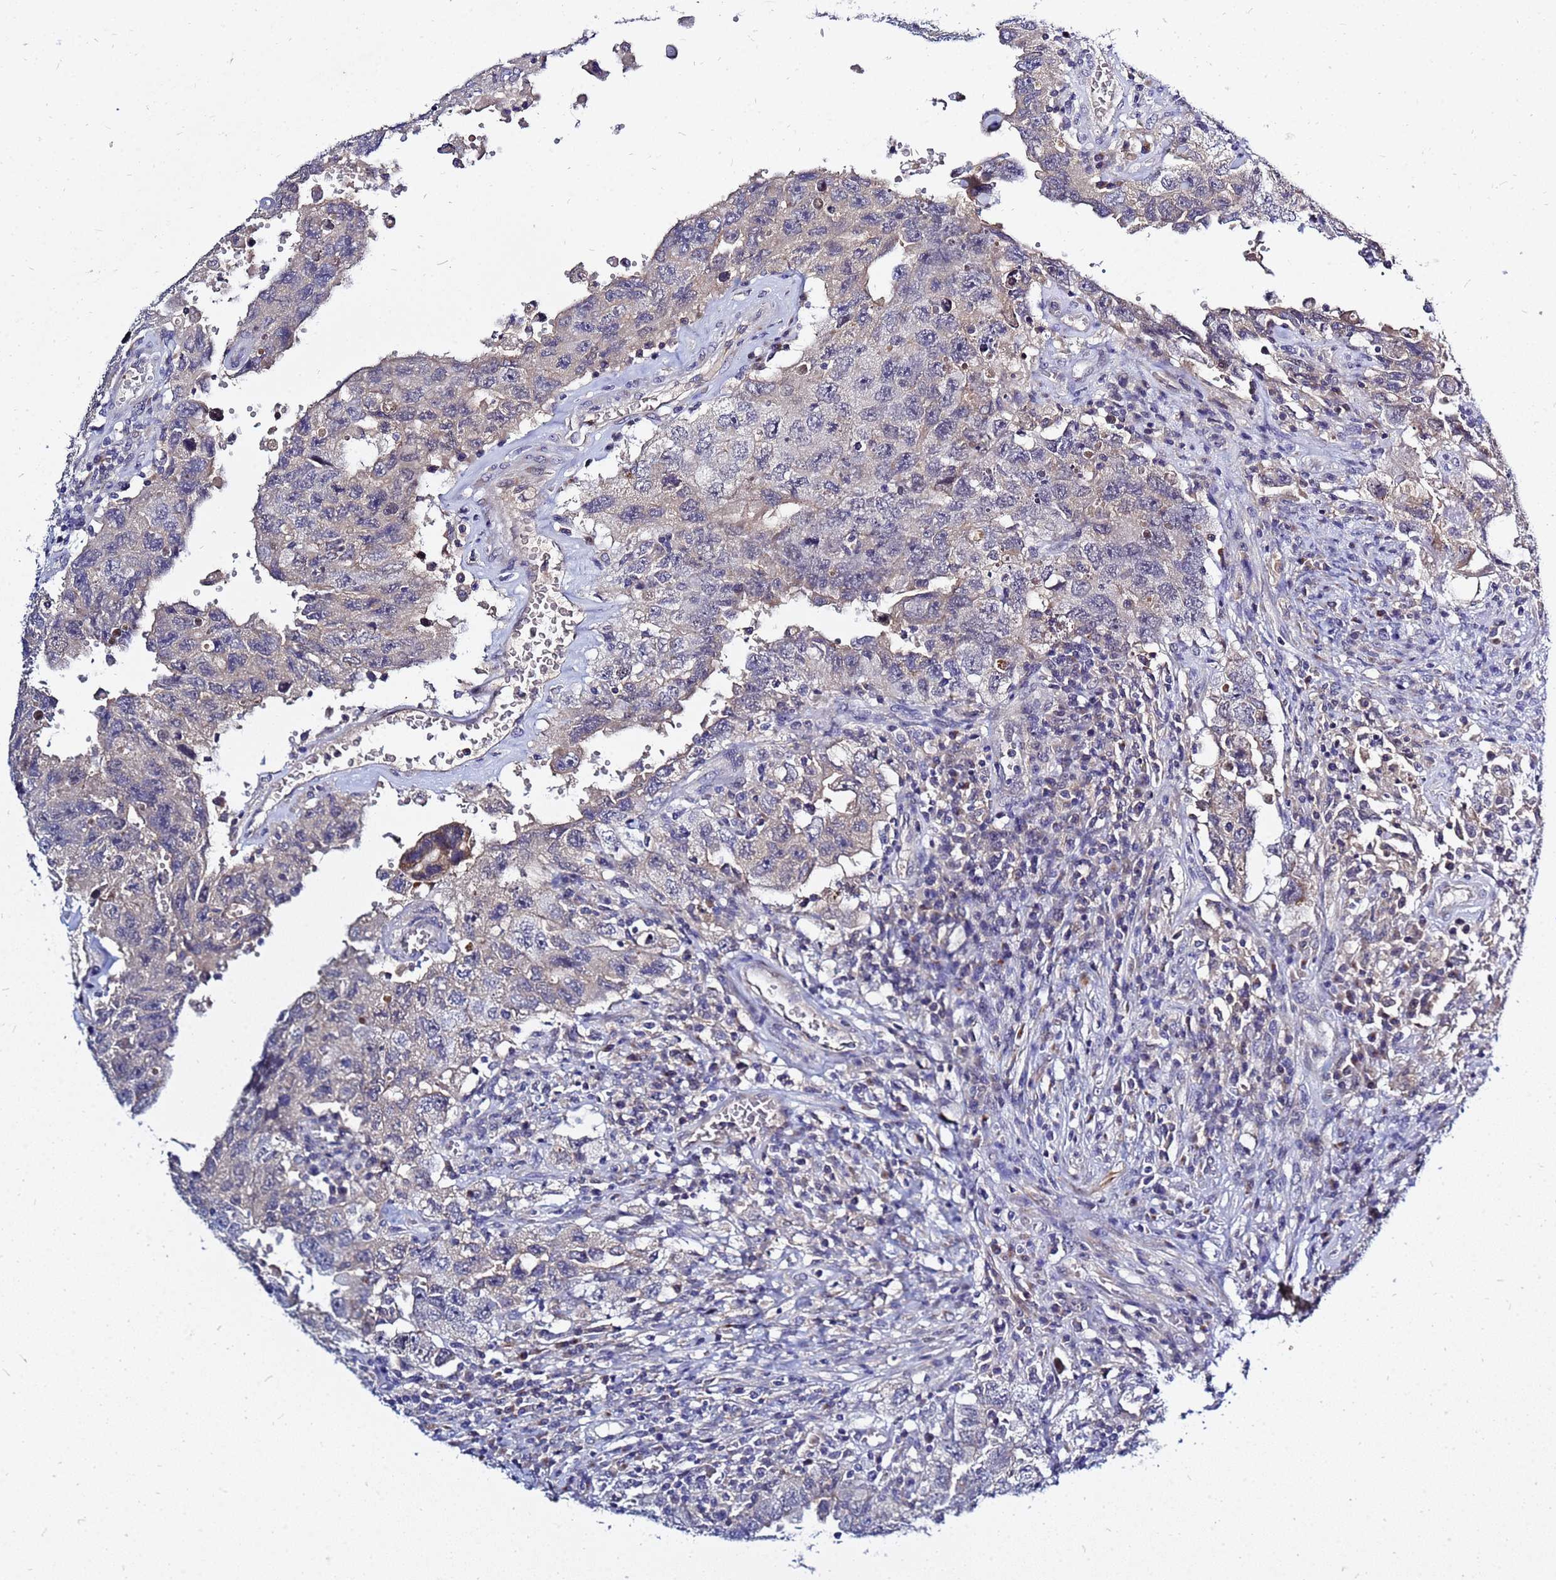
{"staining": {"intensity": "moderate", "quantity": "<25%", "location": "cytoplasmic/membranous"}, "tissue": "testis cancer", "cell_type": "Tumor cells", "image_type": "cancer", "snomed": [{"axis": "morphology", "description": "Carcinoma, Embryonal, NOS"}, {"axis": "topography", "description": "Testis"}], "caption": "Immunohistochemistry image of neoplastic tissue: embryonal carcinoma (testis) stained using immunohistochemistry reveals low levels of moderate protein expression localized specifically in the cytoplasmic/membranous of tumor cells, appearing as a cytoplasmic/membranous brown color.", "gene": "SRGAP3", "patient": {"sex": "male", "age": 26}}